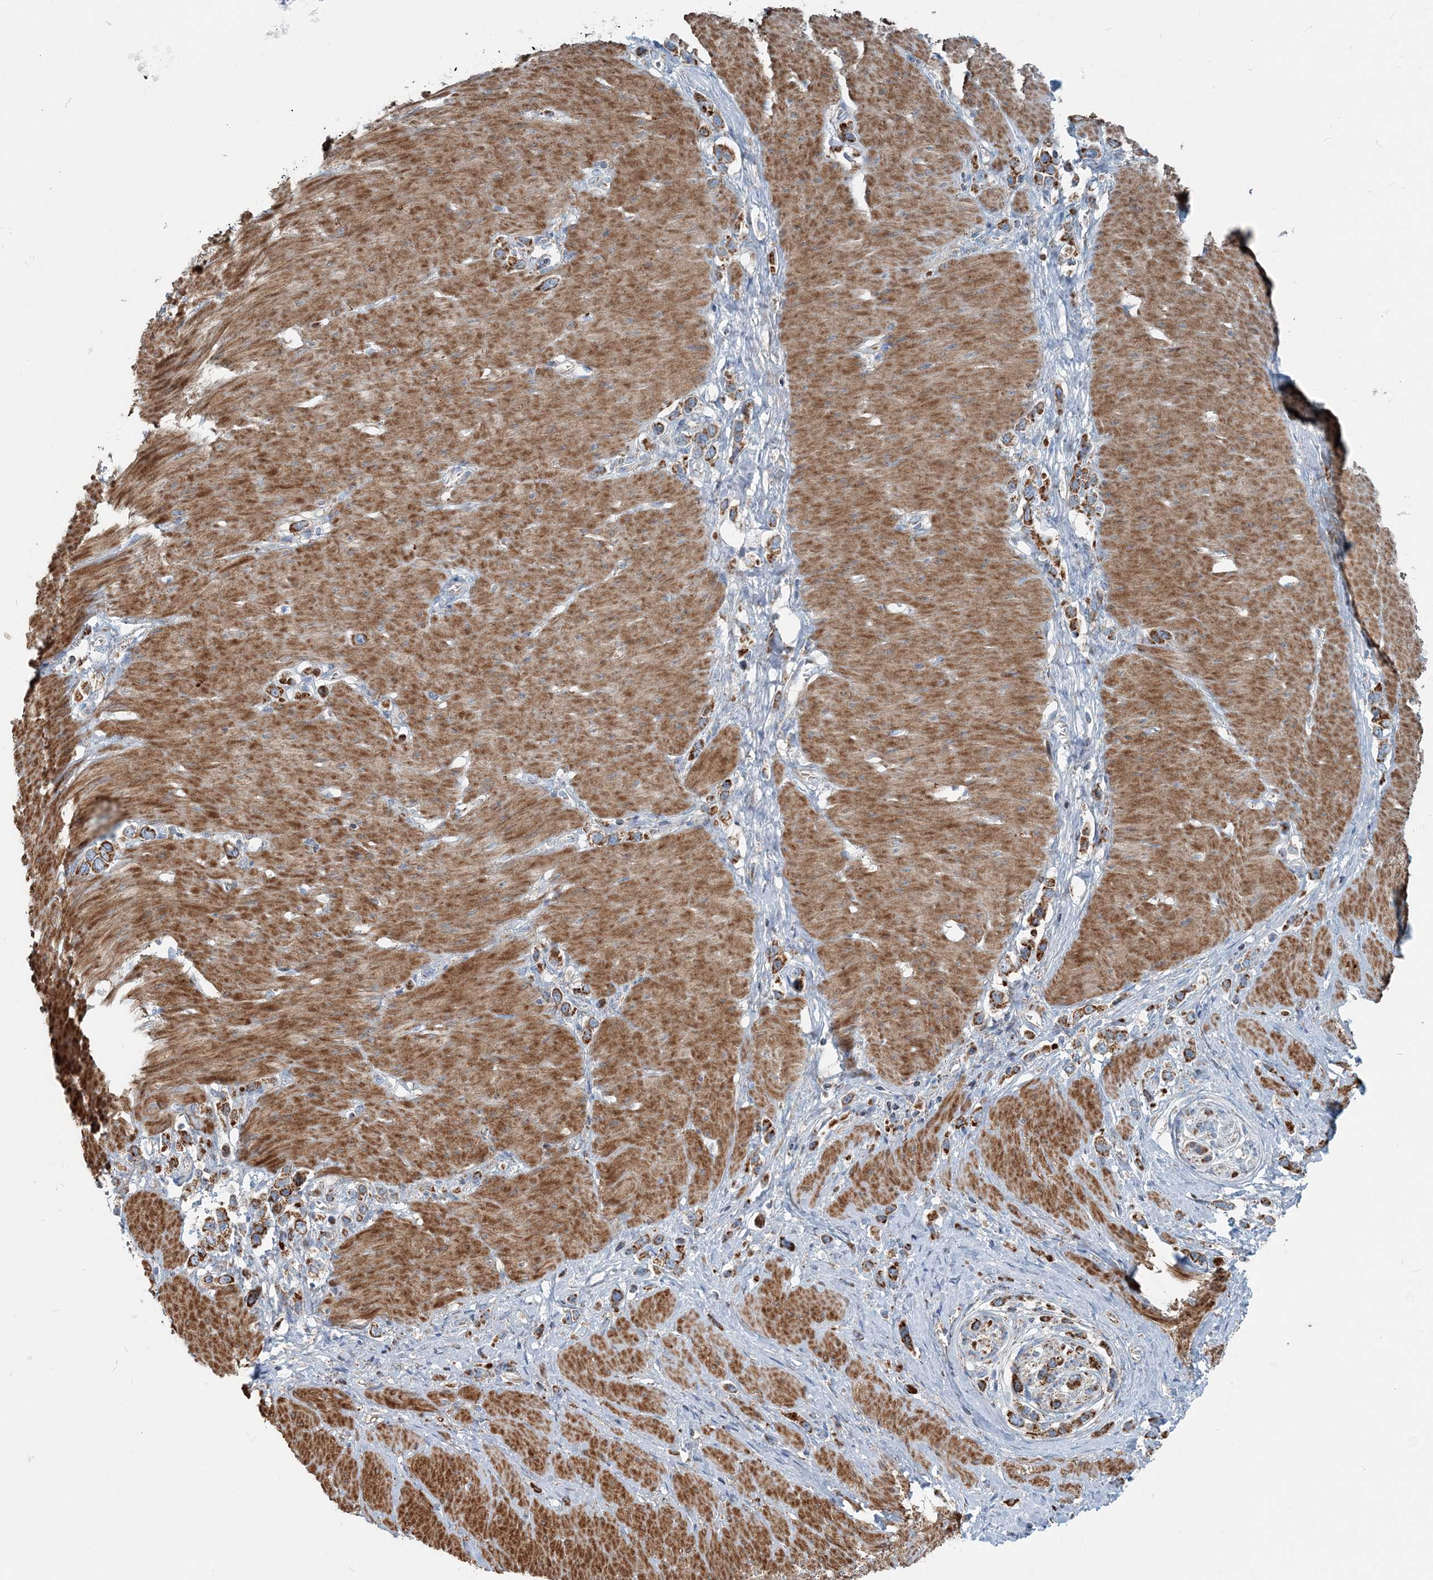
{"staining": {"intensity": "strong", "quantity": ">75%", "location": "cytoplasmic/membranous"}, "tissue": "stomach cancer", "cell_type": "Tumor cells", "image_type": "cancer", "snomed": [{"axis": "morphology", "description": "Normal tissue, NOS"}, {"axis": "morphology", "description": "Adenocarcinoma, NOS"}, {"axis": "topography", "description": "Stomach, upper"}, {"axis": "topography", "description": "Stomach"}], "caption": "The photomicrograph exhibits staining of stomach cancer (adenocarcinoma), revealing strong cytoplasmic/membranous protein staining (brown color) within tumor cells.", "gene": "INTU", "patient": {"sex": "female", "age": 65}}